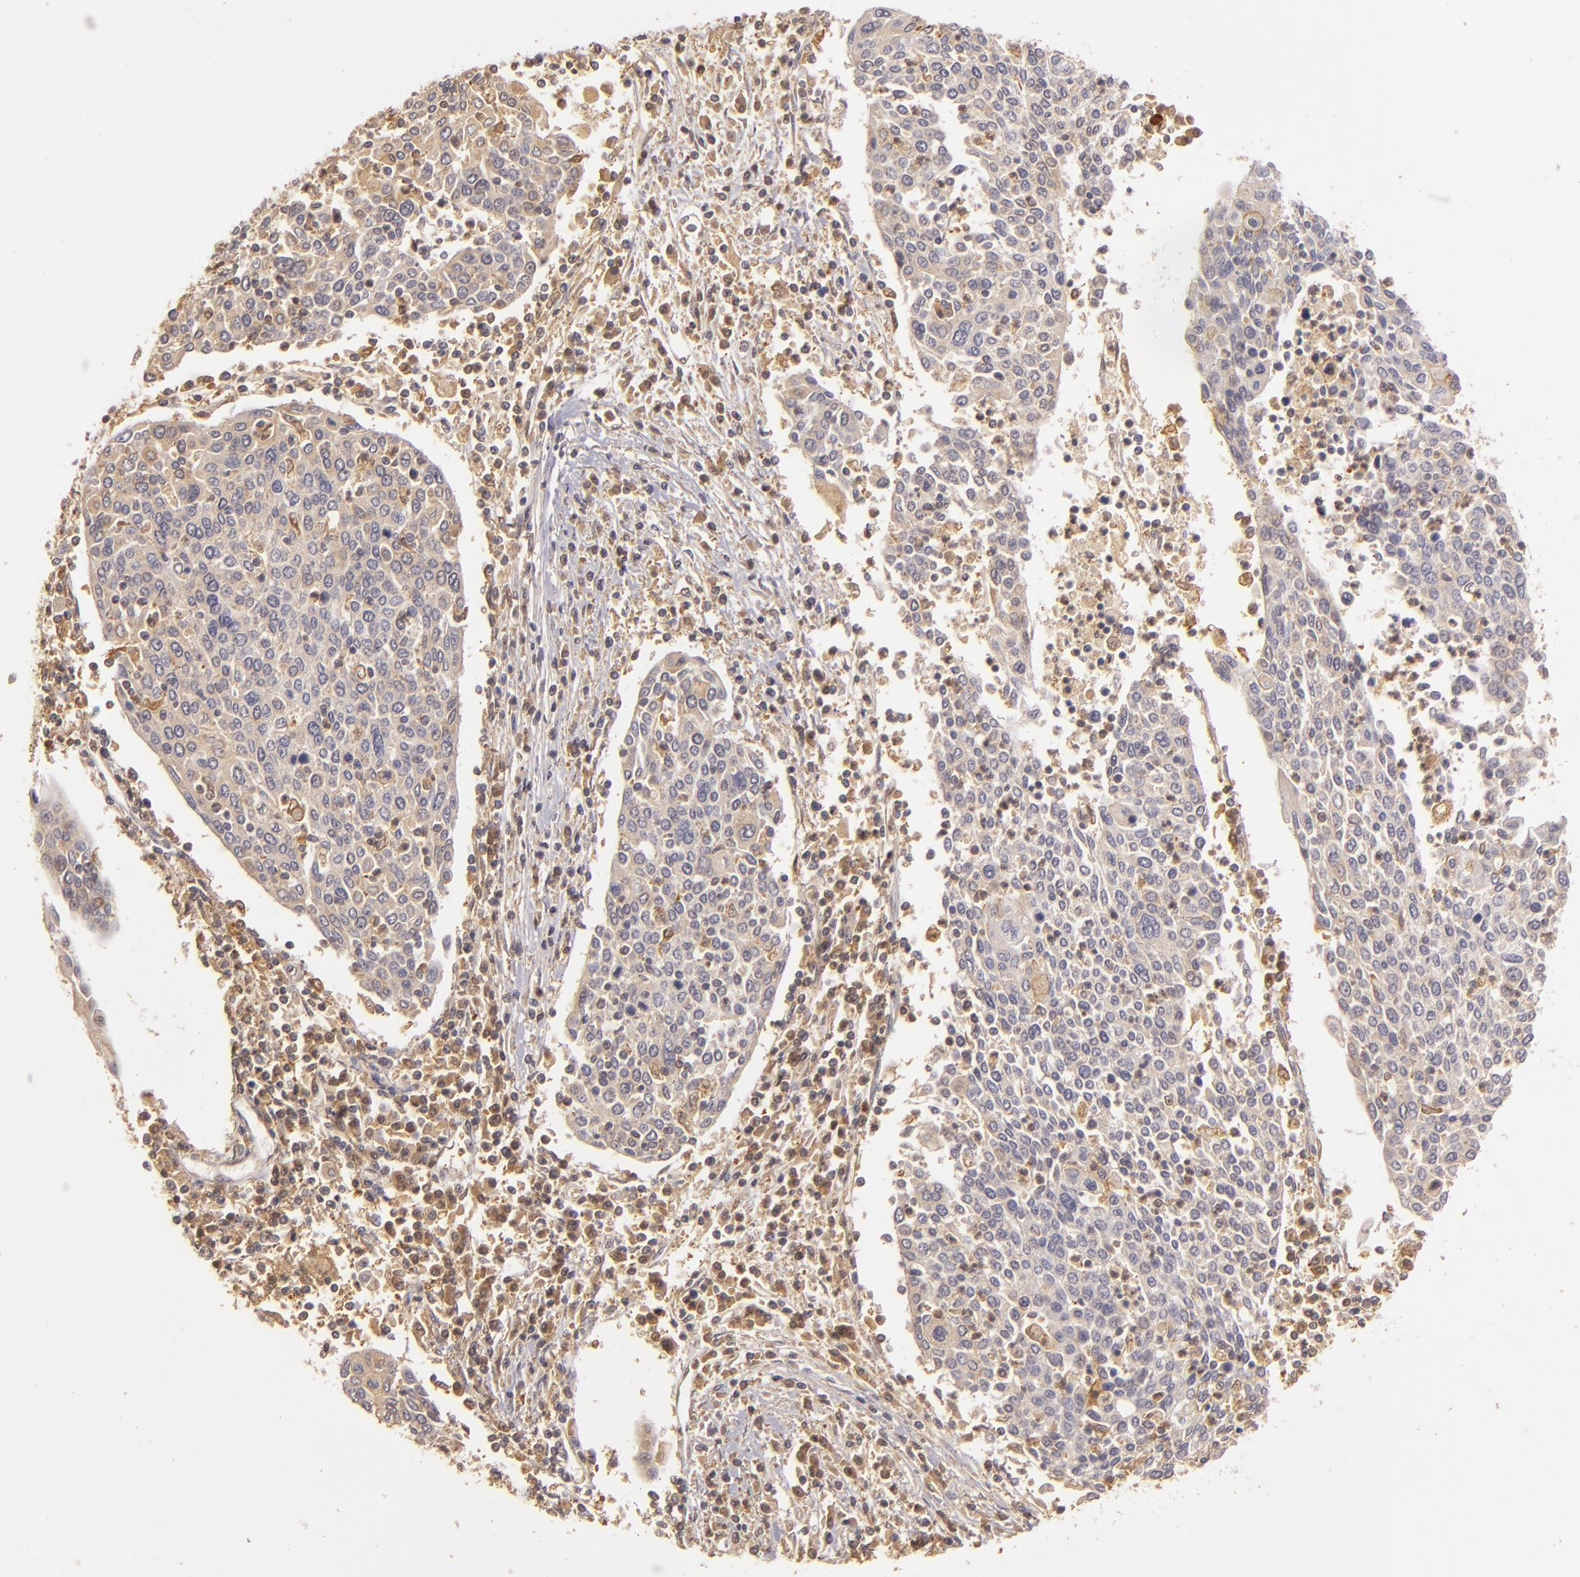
{"staining": {"intensity": "moderate", "quantity": ">75%", "location": "cytoplasmic/membranous"}, "tissue": "cervical cancer", "cell_type": "Tumor cells", "image_type": "cancer", "snomed": [{"axis": "morphology", "description": "Squamous cell carcinoma, NOS"}, {"axis": "topography", "description": "Cervix"}], "caption": "Moderate cytoplasmic/membranous positivity is present in about >75% of tumor cells in cervical cancer. (brown staining indicates protein expression, while blue staining denotes nuclei).", "gene": "PRKCD", "patient": {"sex": "female", "age": 40}}